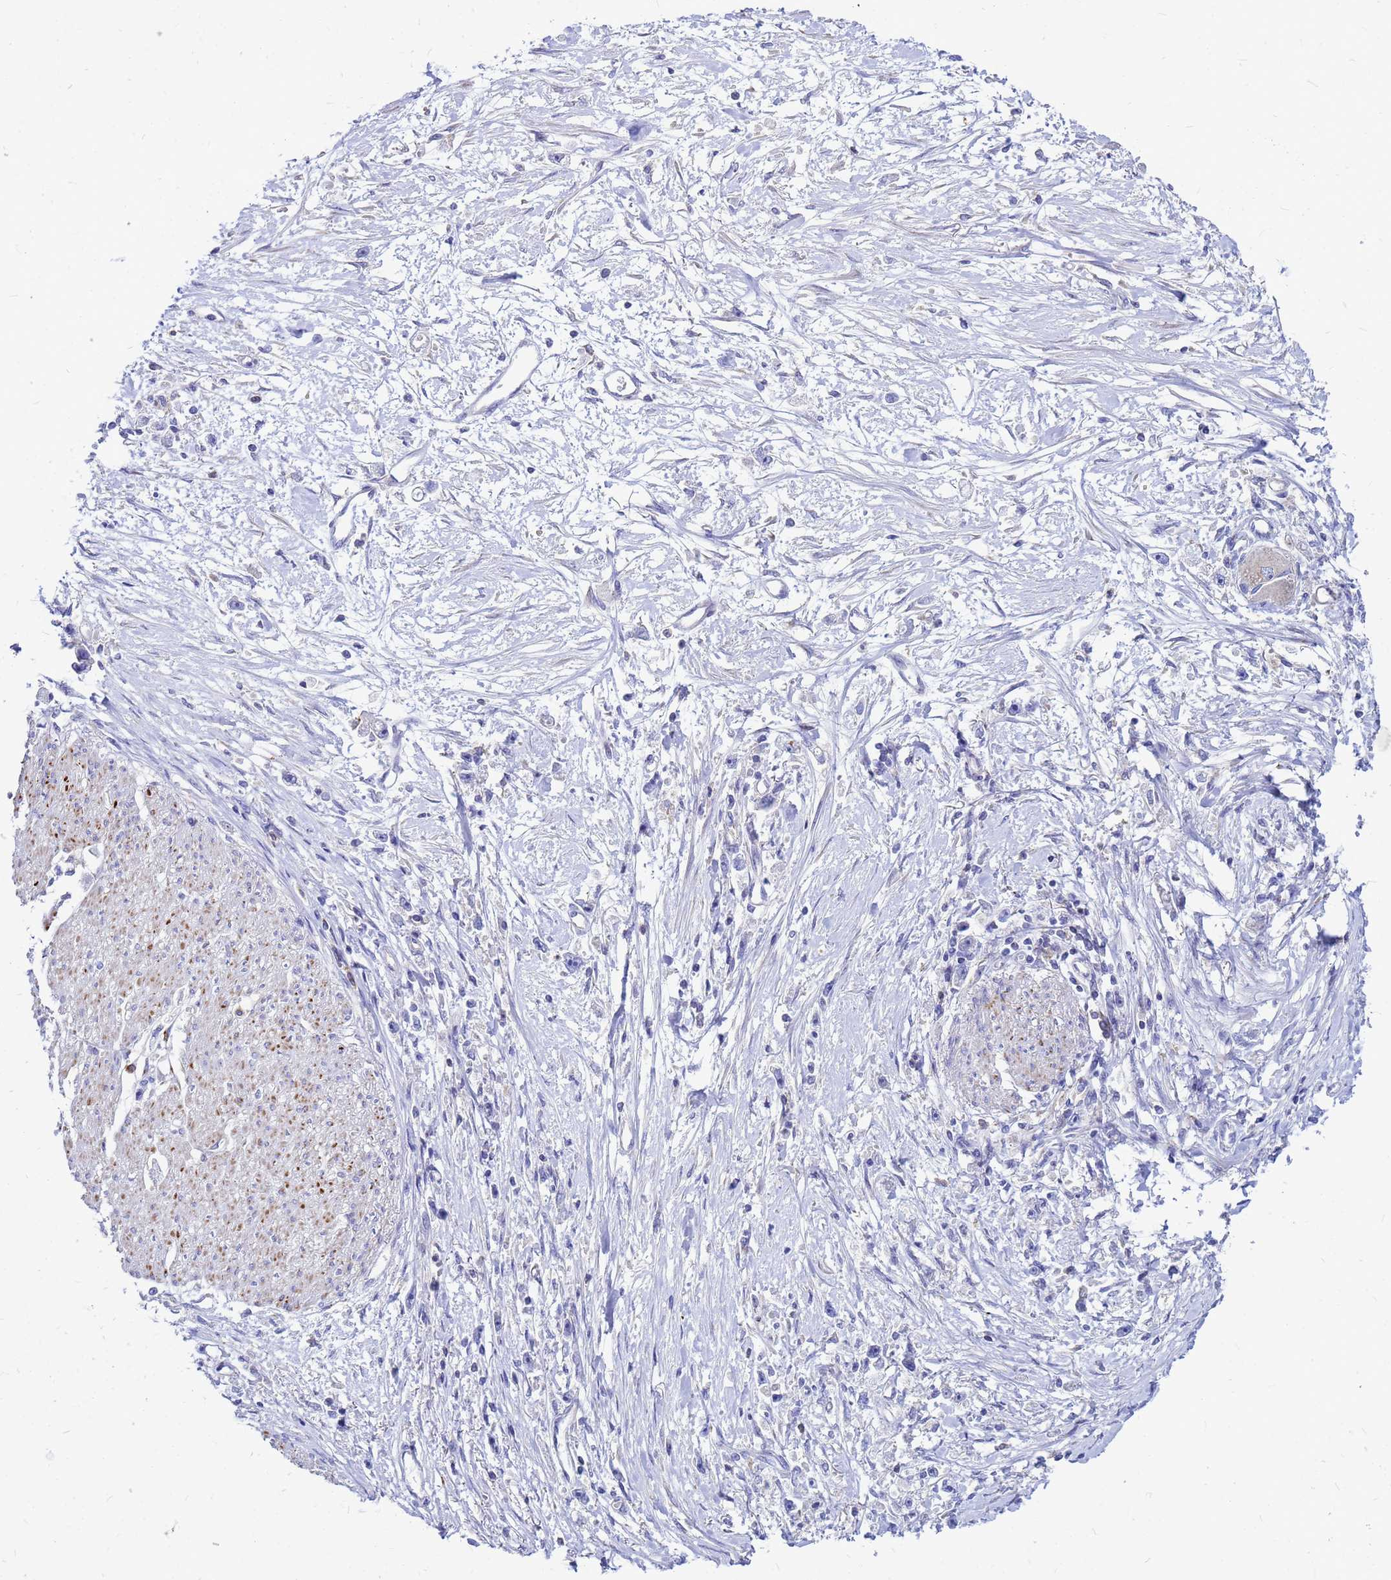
{"staining": {"intensity": "negative", "quantity": "none", "location": "none"}, "tissue": "stomach cancer", "cell_type": "Tumor cells", "image_type": "cancer", "snomed": [{"axis": "morphology", "description": "Adenocarcinoma, NOS"}, {"axis": "topography", "description": "Stomach"}], "caption": "Tumor cells show no significant expression in stomach cancer. (DAB (3,3'-diaminobenzidine) IHC, high magnification).", "gene": "FHIP1A", "patient": {"sex": "female", "age": 59}}